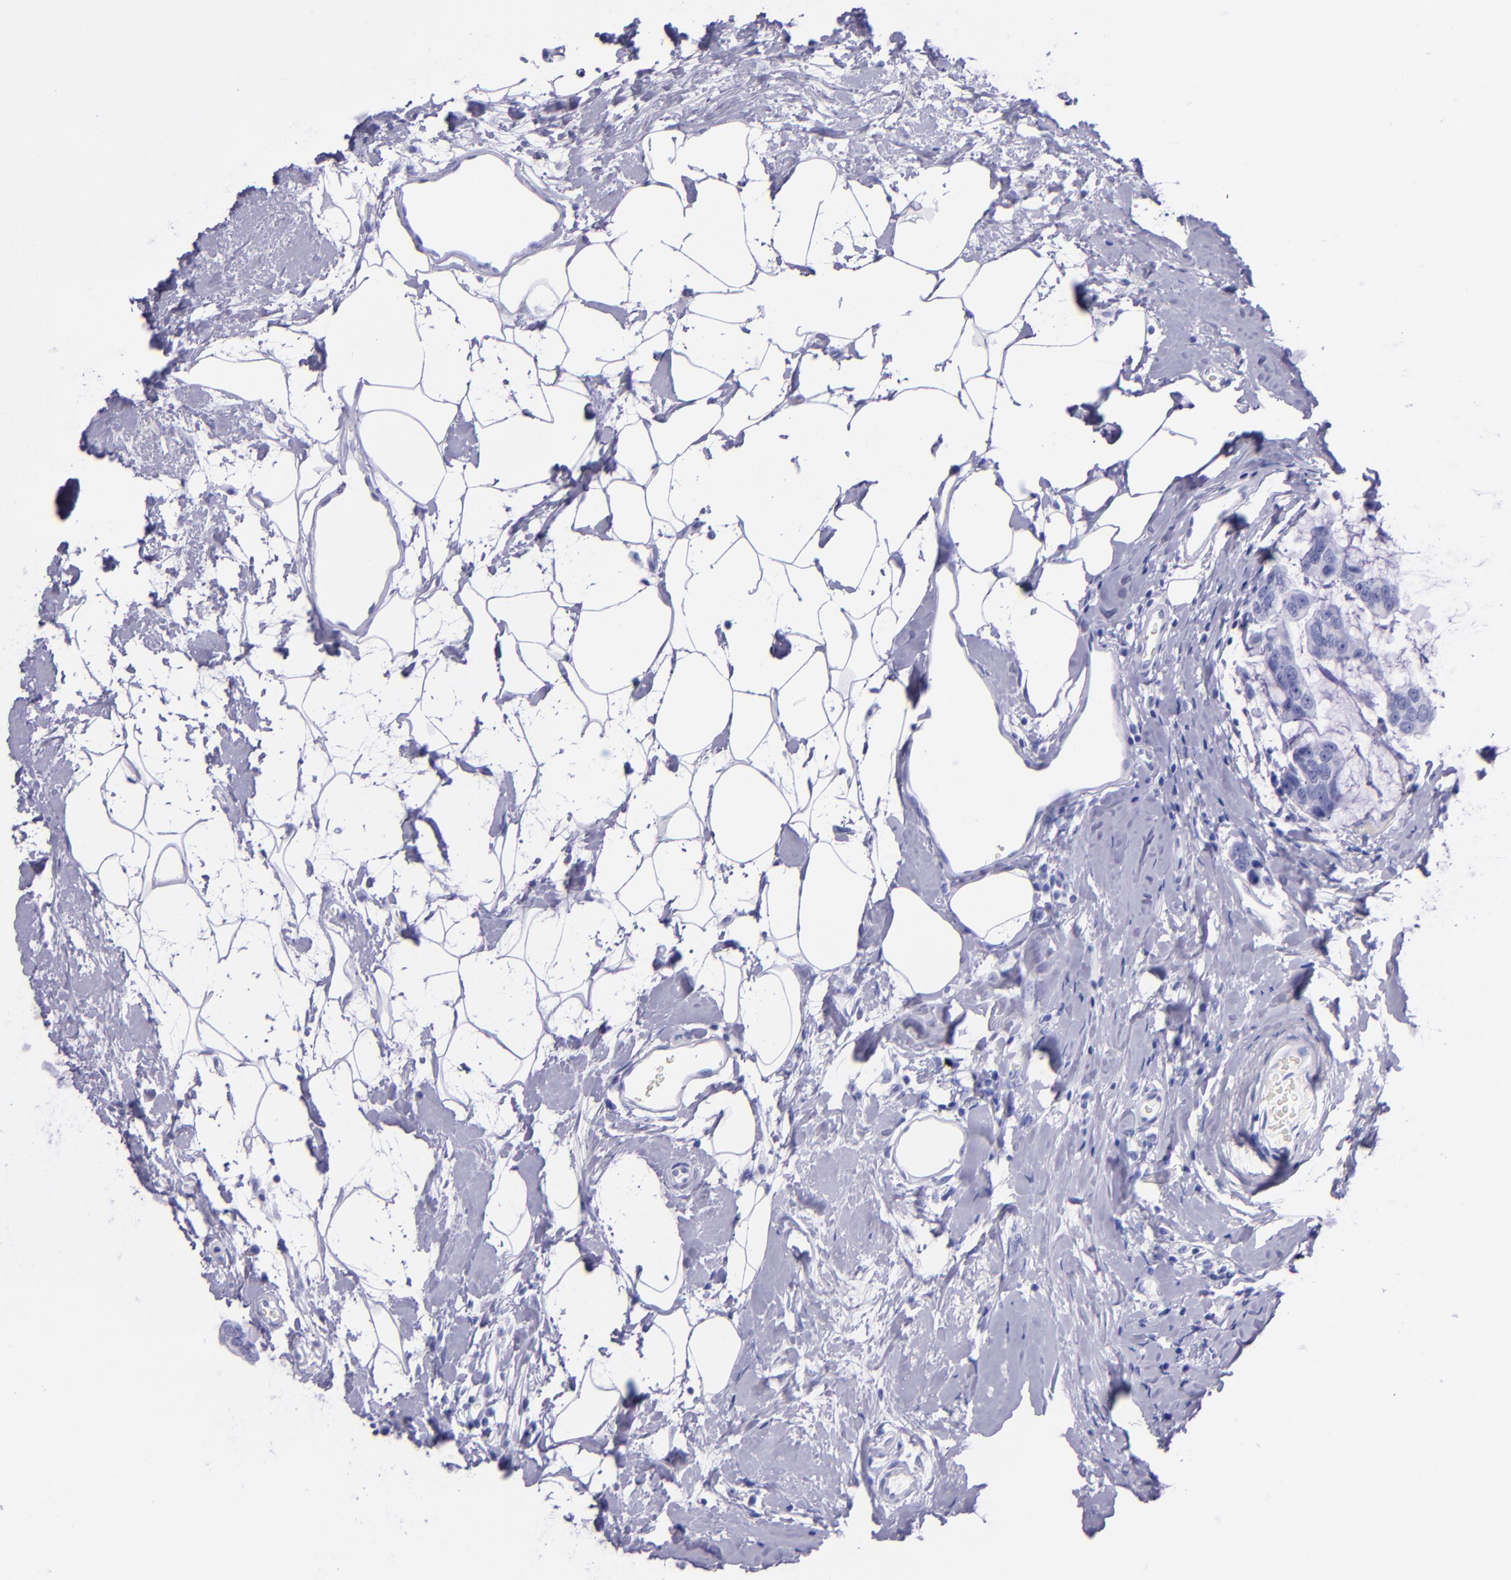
{"staining": {"intensity": "negative", "quantity": "none", "location": "none"}, "tissue": "breast cancer", "cell_type": "Tumor cells", "image_type": "cancer", "snomed": [{"axis": "morphology", "description": "Normal tissue, NOS"}, {"axis": "morphology", "description": "Duct carcinoma"}, {"axis": "topography", "description": "Breast"}], "caption": "This is an IHC image of human breast intraductal carcinoma. There is no positivity in tumor cells.", "gene": "MBP", "patient": {"sex": "female", "age": 50}}